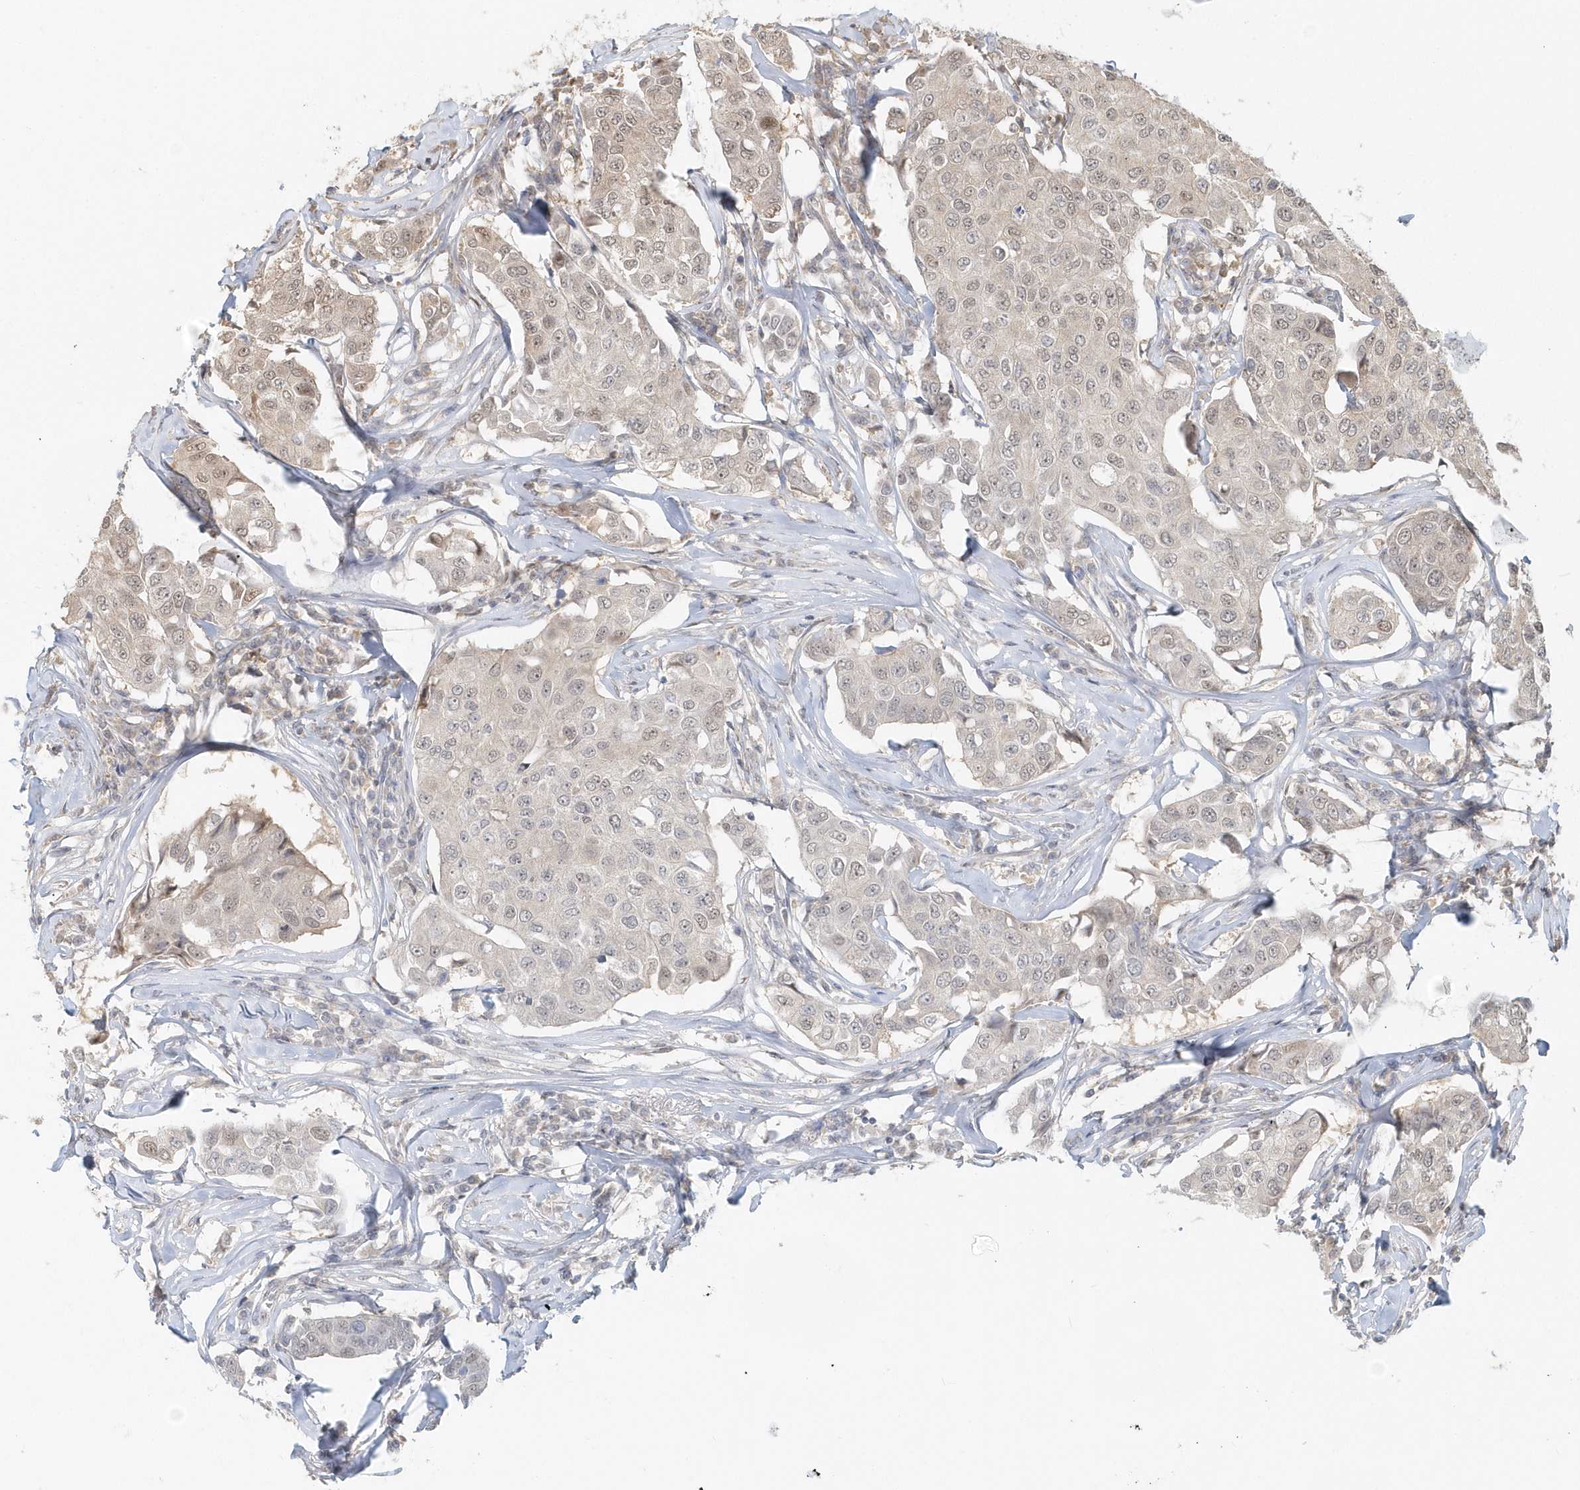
{"staining": {"intensity": "weak", "quantity": "25%-75%", "location": "nuclear"}, "tissue": "breast cancer", "cell_type": "Tumor cells", "image_type": "cancer", "snomed": [{"axis": "morphology", "description": "Duct carcinoma"}, {"axis": "topography", "description": "Breast"}], "caption": "High-magnification brightfield microscopy of breast infiltrating ductal carcinoma stained with DAB (brown) and counterstained with hematoxylin (blue). tumor cells exhibit weak nuclear expression is identified in approximately25%-75% of cells.", "gene": "PSMD6", "patient": {"sex": "female", "age": 80}}